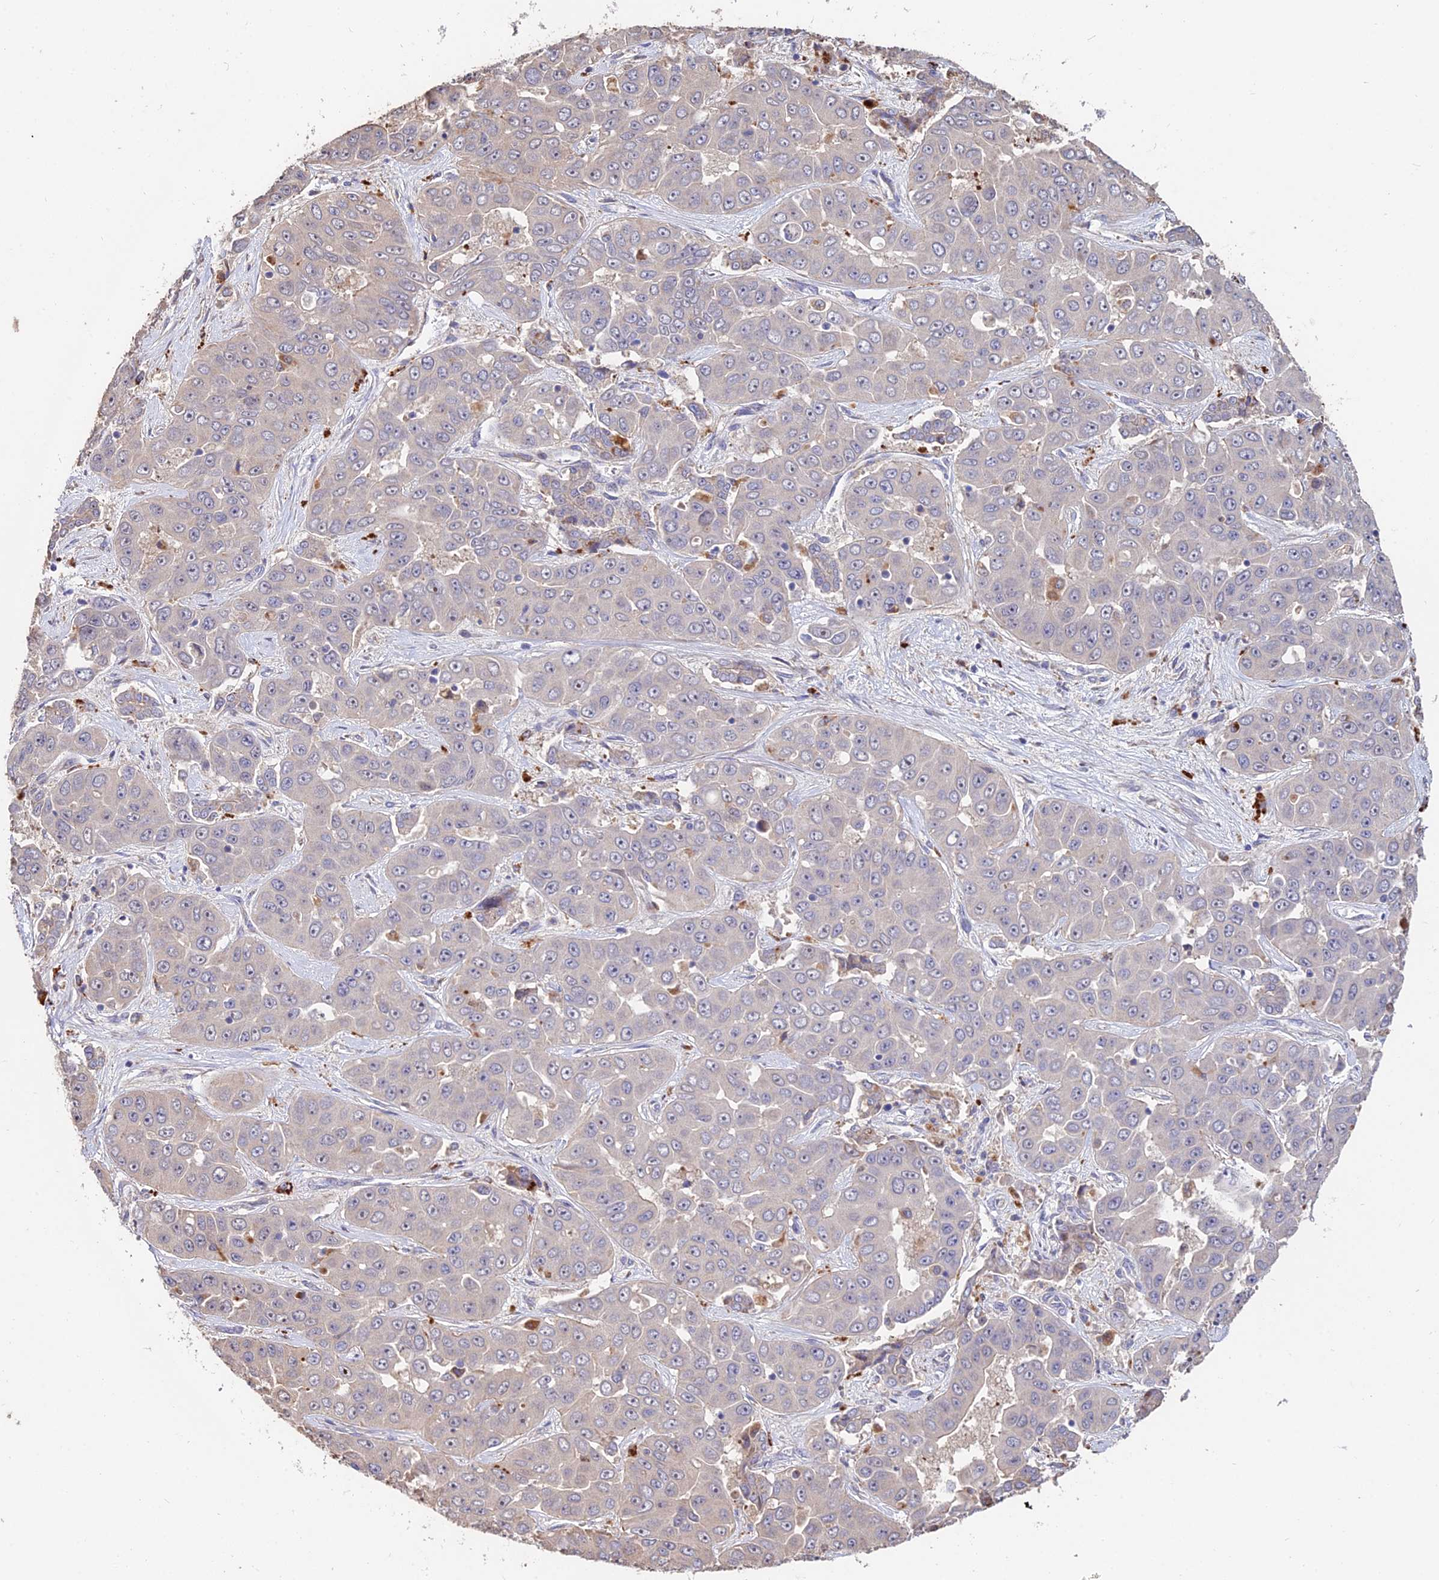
{"staining": {"intensity": "negative", "quantity": "none", "location": "none"}, "tissue": "liver cancer", "cell_type": "Tumor cells", "image_type": "cancer", "snomed": [{"axis": "morphology", "description": "Cholangiocarcinoma"}, {"axis": "topography", "description": "Liver"}], "caption": "Immunohistochemistry (IHC) of human cholangiocarcinoma (liver) demonstrates no positivity in tumor cells. (DAB (3,3'-diaminobenzidine) immunohistochemistry, high magnification).", "gene": "ACTR5", "patient": {"sex": "female", "age": 52}}